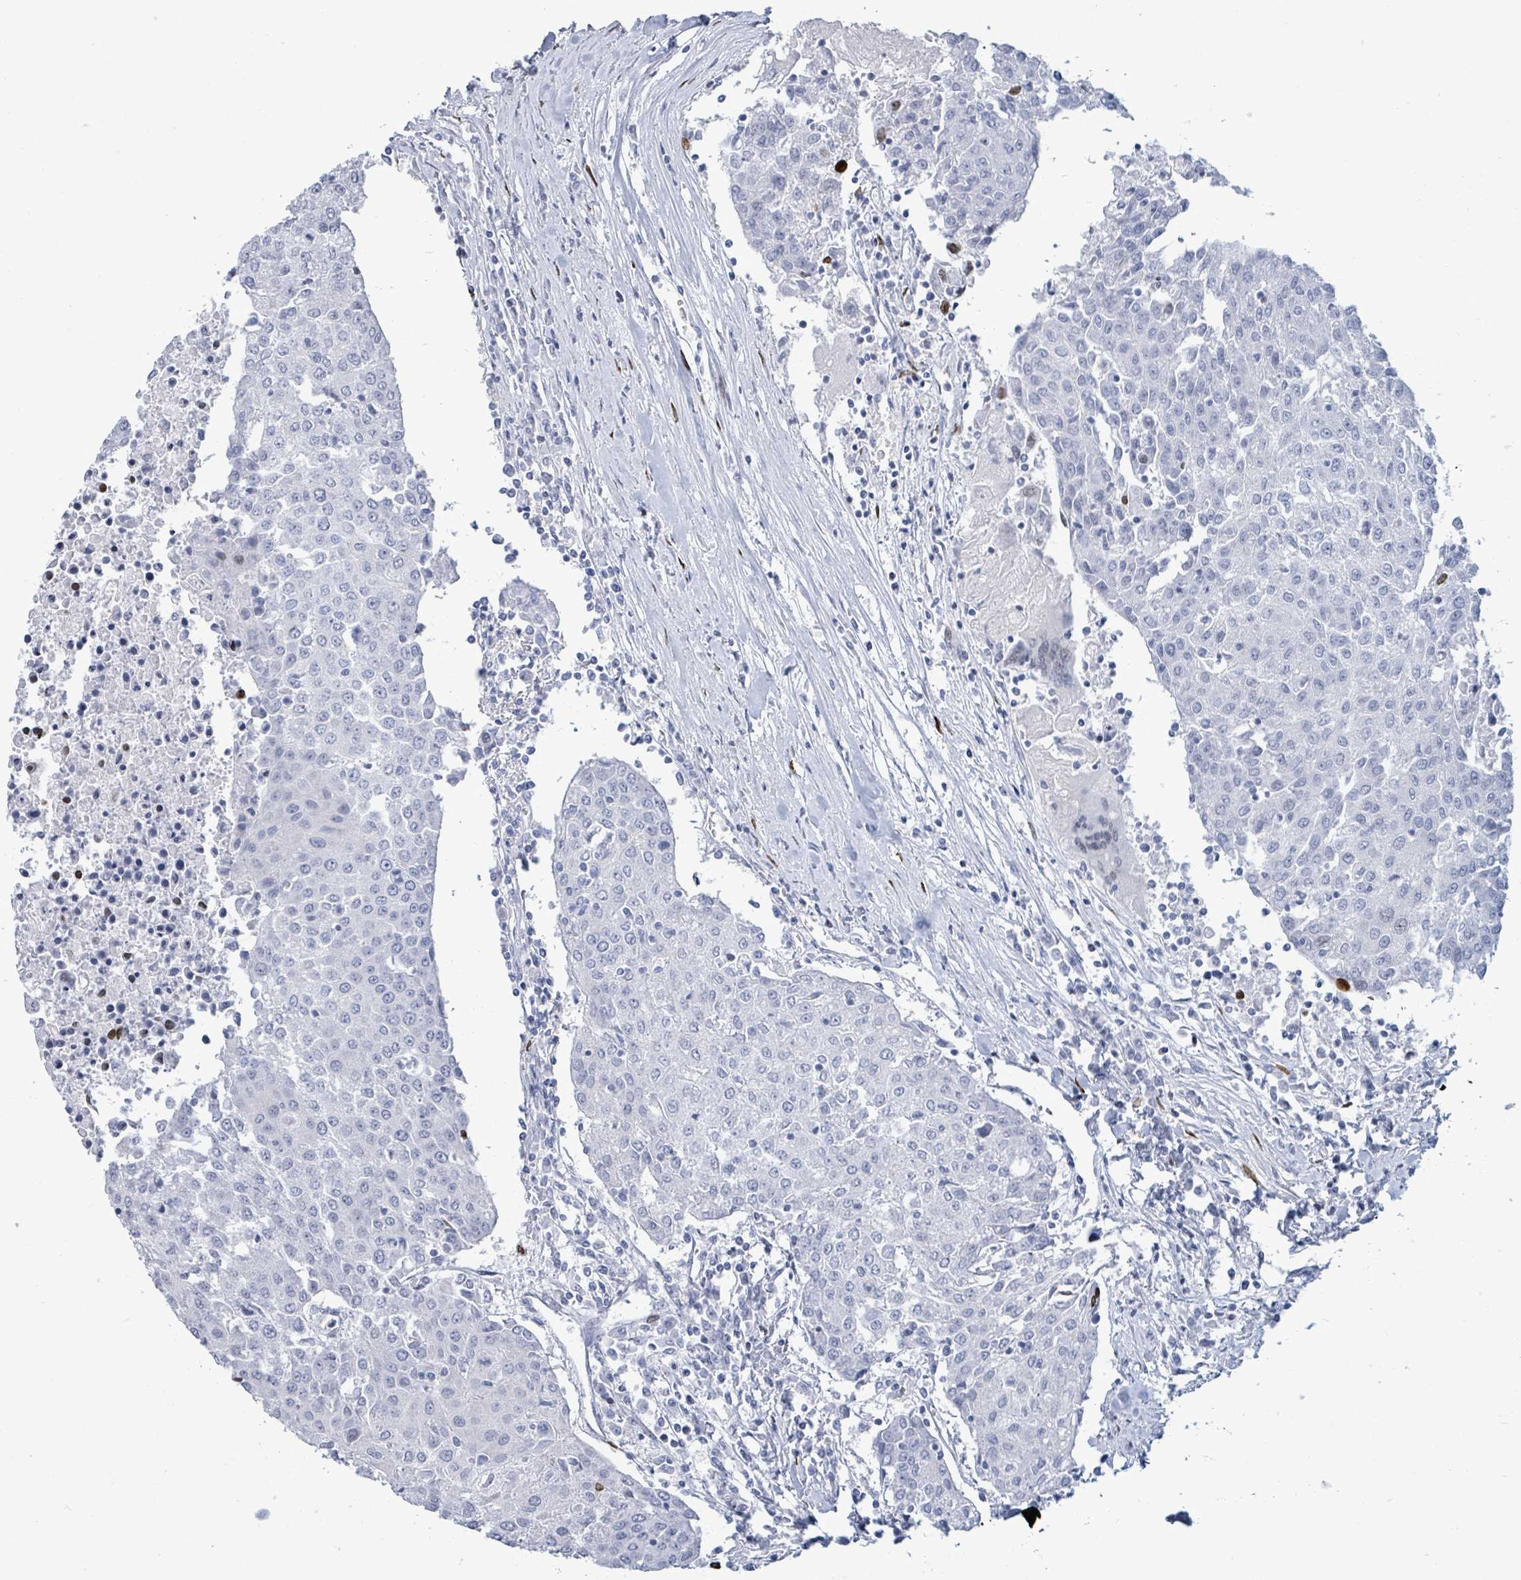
{"staining": {"intensity": "negative", "quantity": "none", "location": "none"}, "tissue": "urothelial cancer", "cell_type": "Tumor cells", "image_type": "cancer", "snomed": [{"axis": "morphology", "description": "Urothelial carcinoma, High grade"}, {"axis": "topography", "description": "Urinary bladder"}], "caption": "The immunohistochemistry (IHC) image has no significant positivity in tumor cells of urothelial cancer tissue.", "gene": "MALL", "patient": {"sex": "female", "age": 85}}